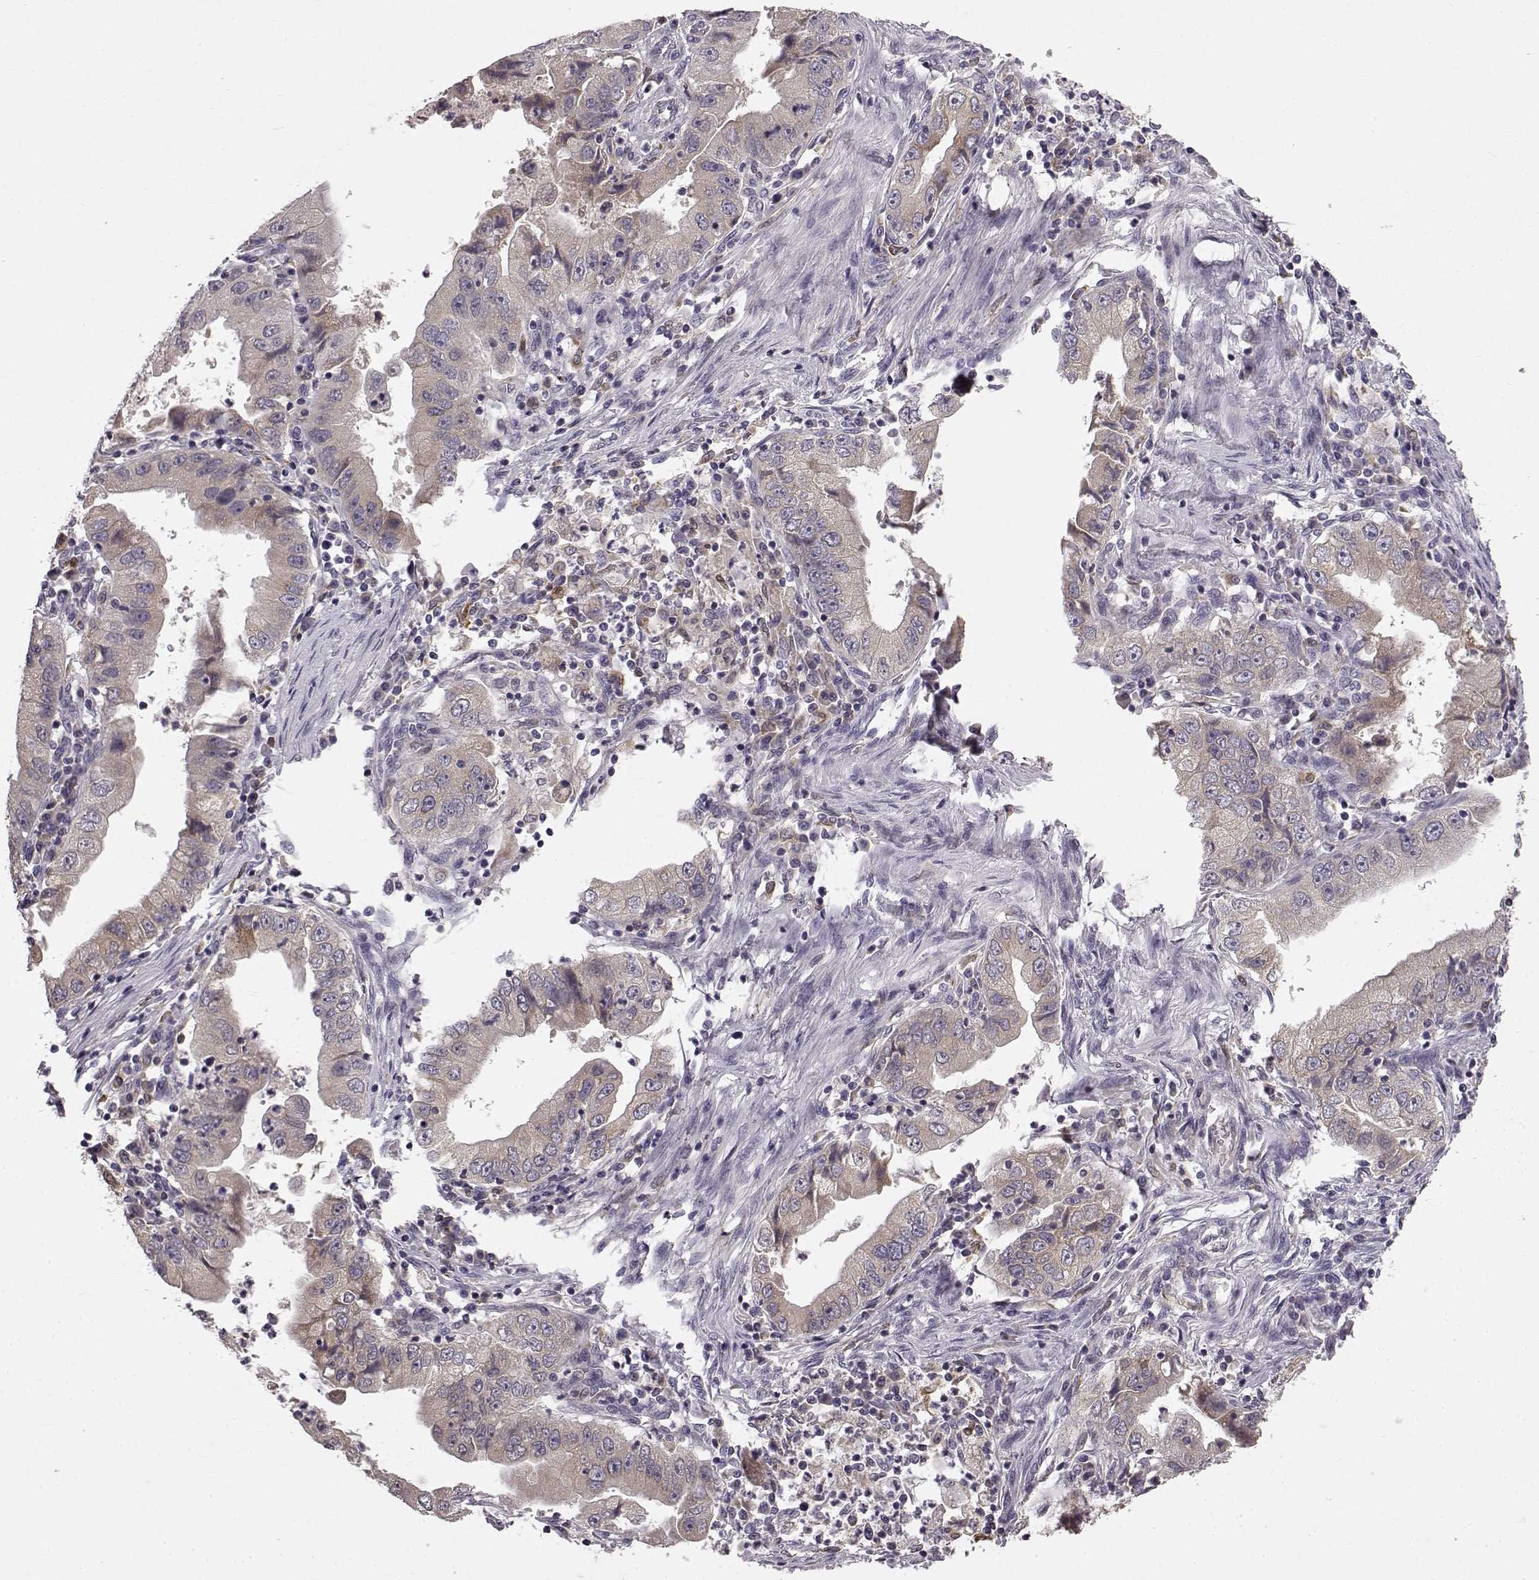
{"staining": {"intensity": "weak", "quantity": "25%-75%", "location": "cytoplasmic/membranous"}, "tissue": "stomach cancer", "cell_type": "Tumor cells", "image_type": "cancer", "snomed": [{"axis": "morphology", "description": "Adenocarcinoma, NOS"}, {"axis": "topography", "description": "Stomach"}], "caption": "Adenocarcinoma (stomach) stained with immunohistochemistry (IHC) displays weak cytoplasmic/membranous expression in about 25%-75% of tumor cells. The protein of interest is stained brown, and the nuclei are stained in blue (DAB (3,3'-diaminobenzidine) IHC with brightfield microscopy, high magnification).", "gene": "SPAG17", "patient": {"sex": "male", "age": 76}}